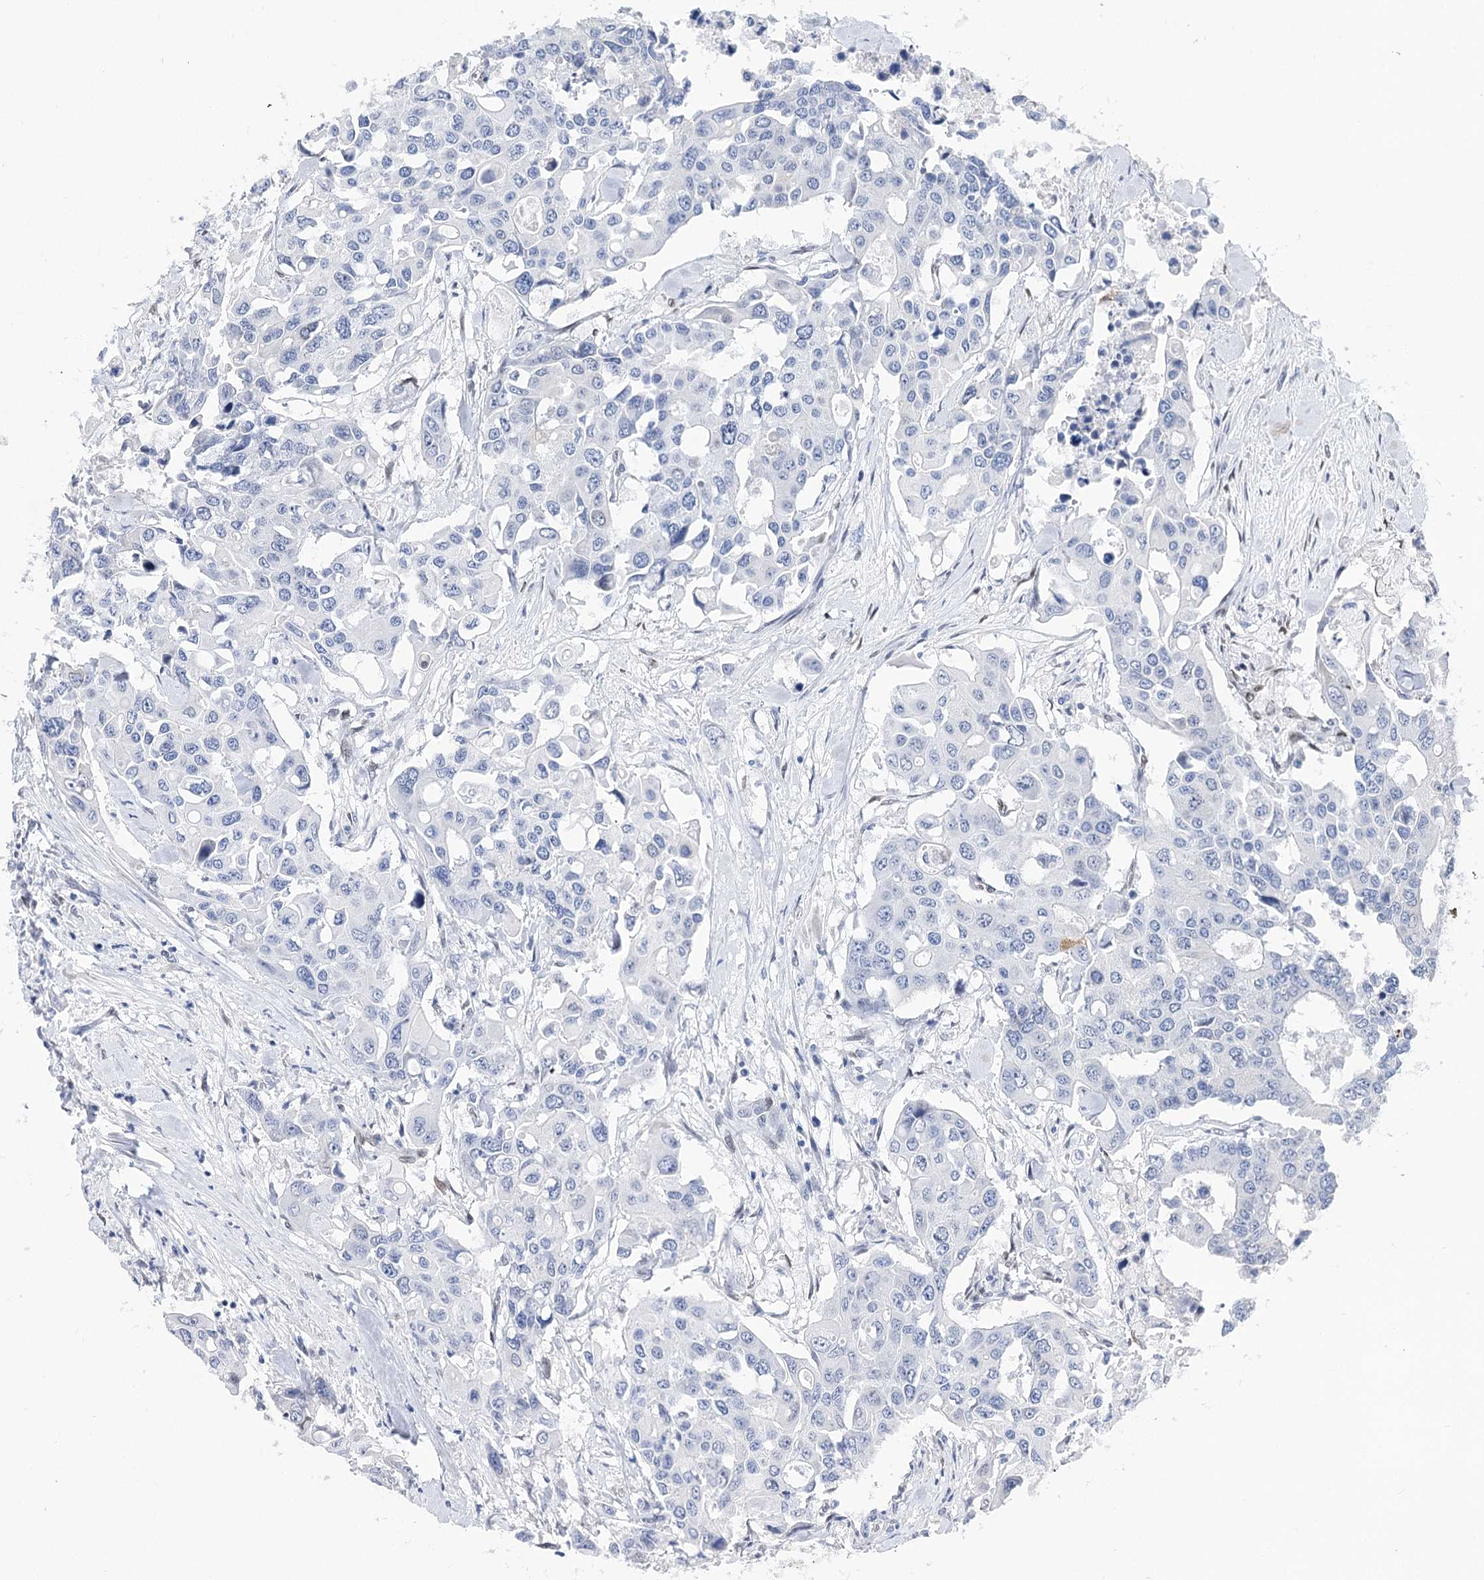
{"staining": {"intensity": "negative", "quantity": "none", "location": "none"}, "tissue": "colorectal cancer", "cell_type": "Tumor cells", "image_type": "cancer", "snomed": [{"axis": "morphology", "description": "Adenocarcinoma, NOS"}, {"axis": "topography", "description": "Colon"}], "caption": "Immunohistochemistry (IHC) histopathology image of human colorectal cancer (adenocarcinoma) stained for a protein (brown), which exhibits no expression in tumor cells. (IHC, brightfield microscopy, high magnification).", "gene": "TMEM201", "patient": {"sex": "male", "age": 77}}